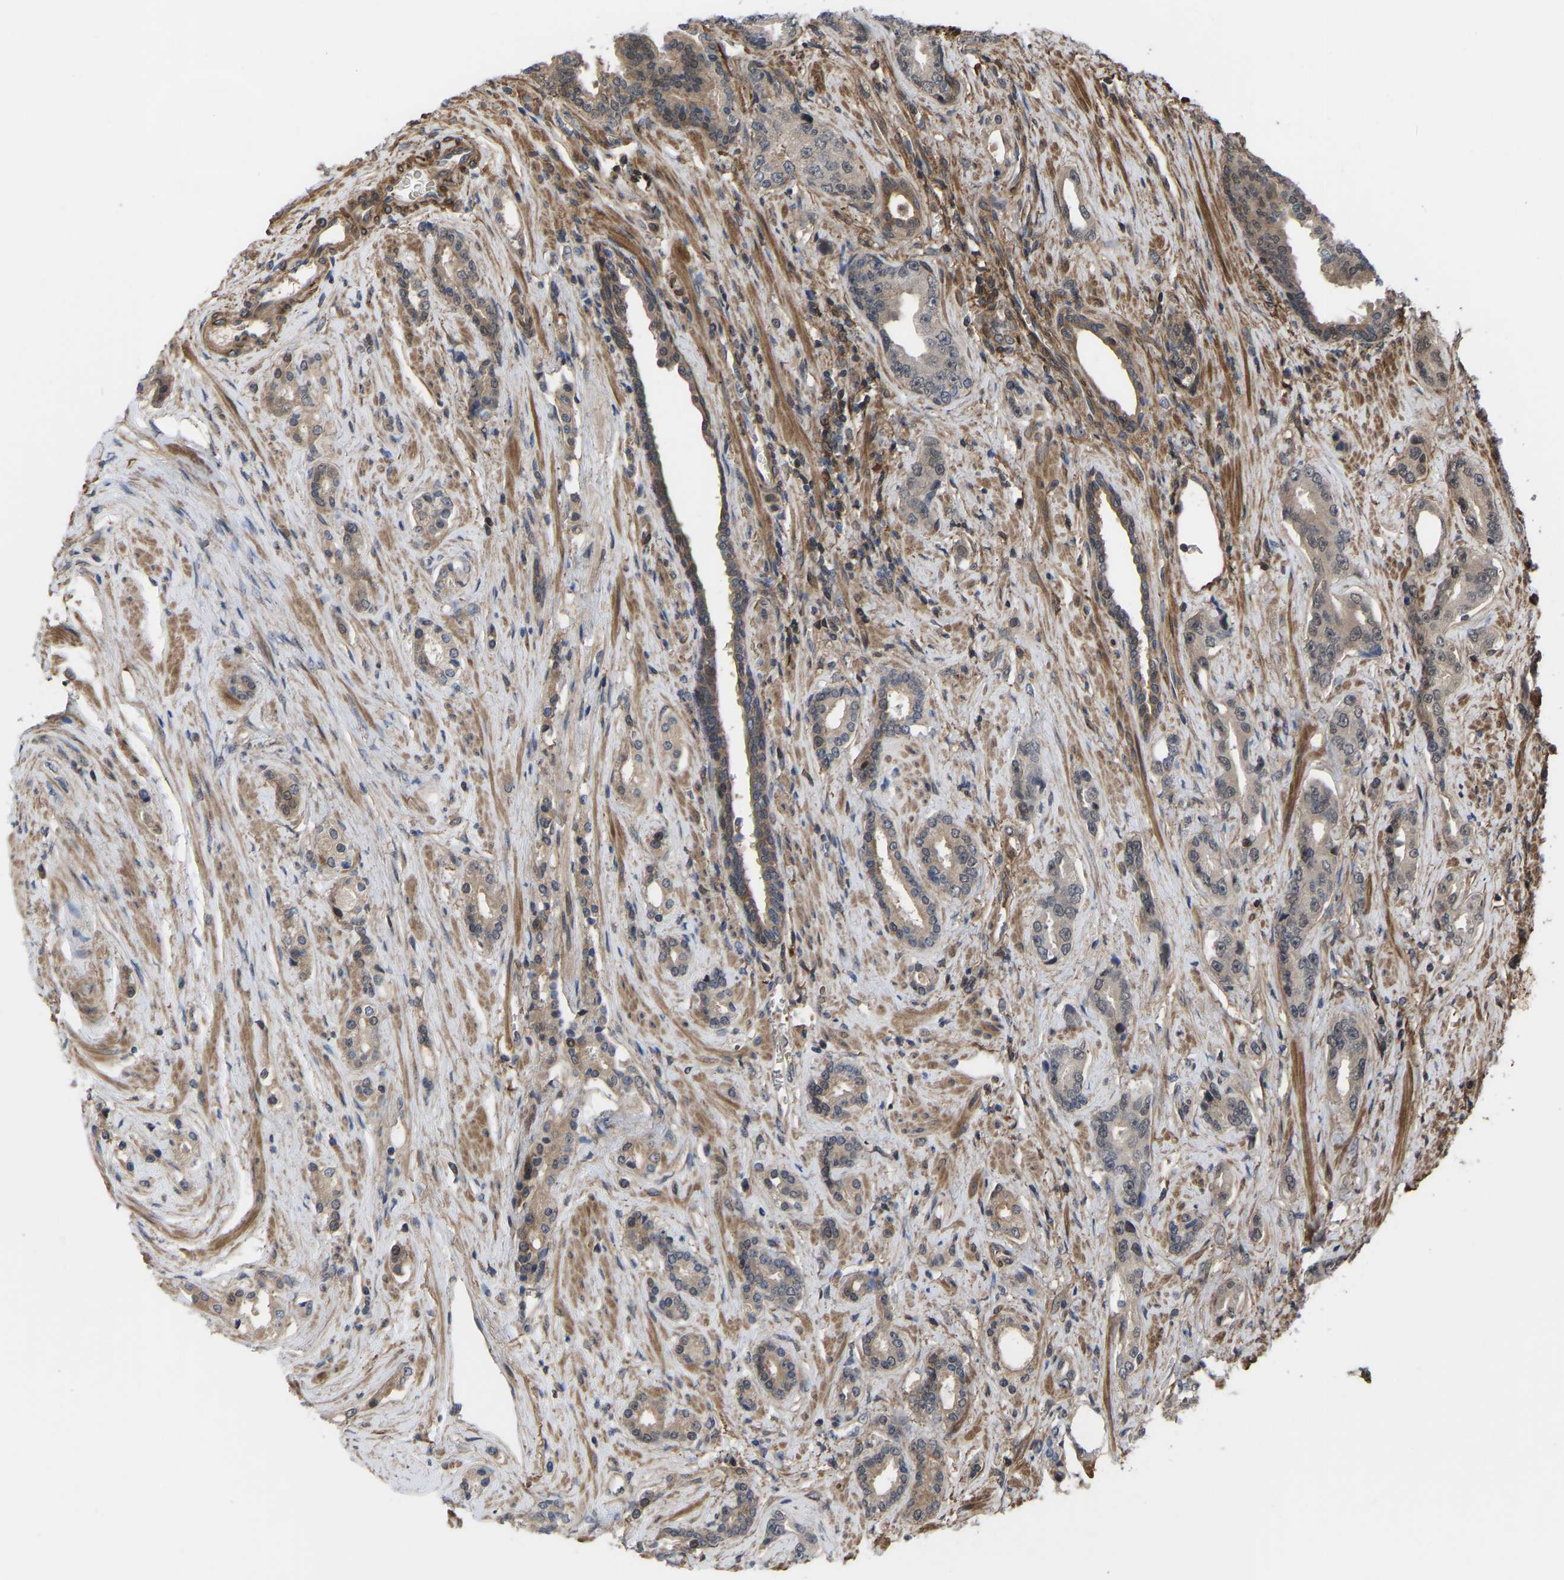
{"staining": {"intensity": "weak", "quantity": ">75%", "location": "cytoplasmic/membranous"}, "tissue": "prostate cancer", "cell_type": "Tumor cells", "image_type": "cancer", "snomed": [{"axis": "morphology", "description": "Adenocarcinoma, High grade"}, {"axis": "topography", "description": "Prostate"}], "caption": "Tumor cells exhibit low levels of weak cytoplasmic/membranous staining in approximately >75% of cells in human prostate high-grade adenocarcinoma.", "gene": "CYP7B1", "patient": {"sex": "male", "age": 71}}